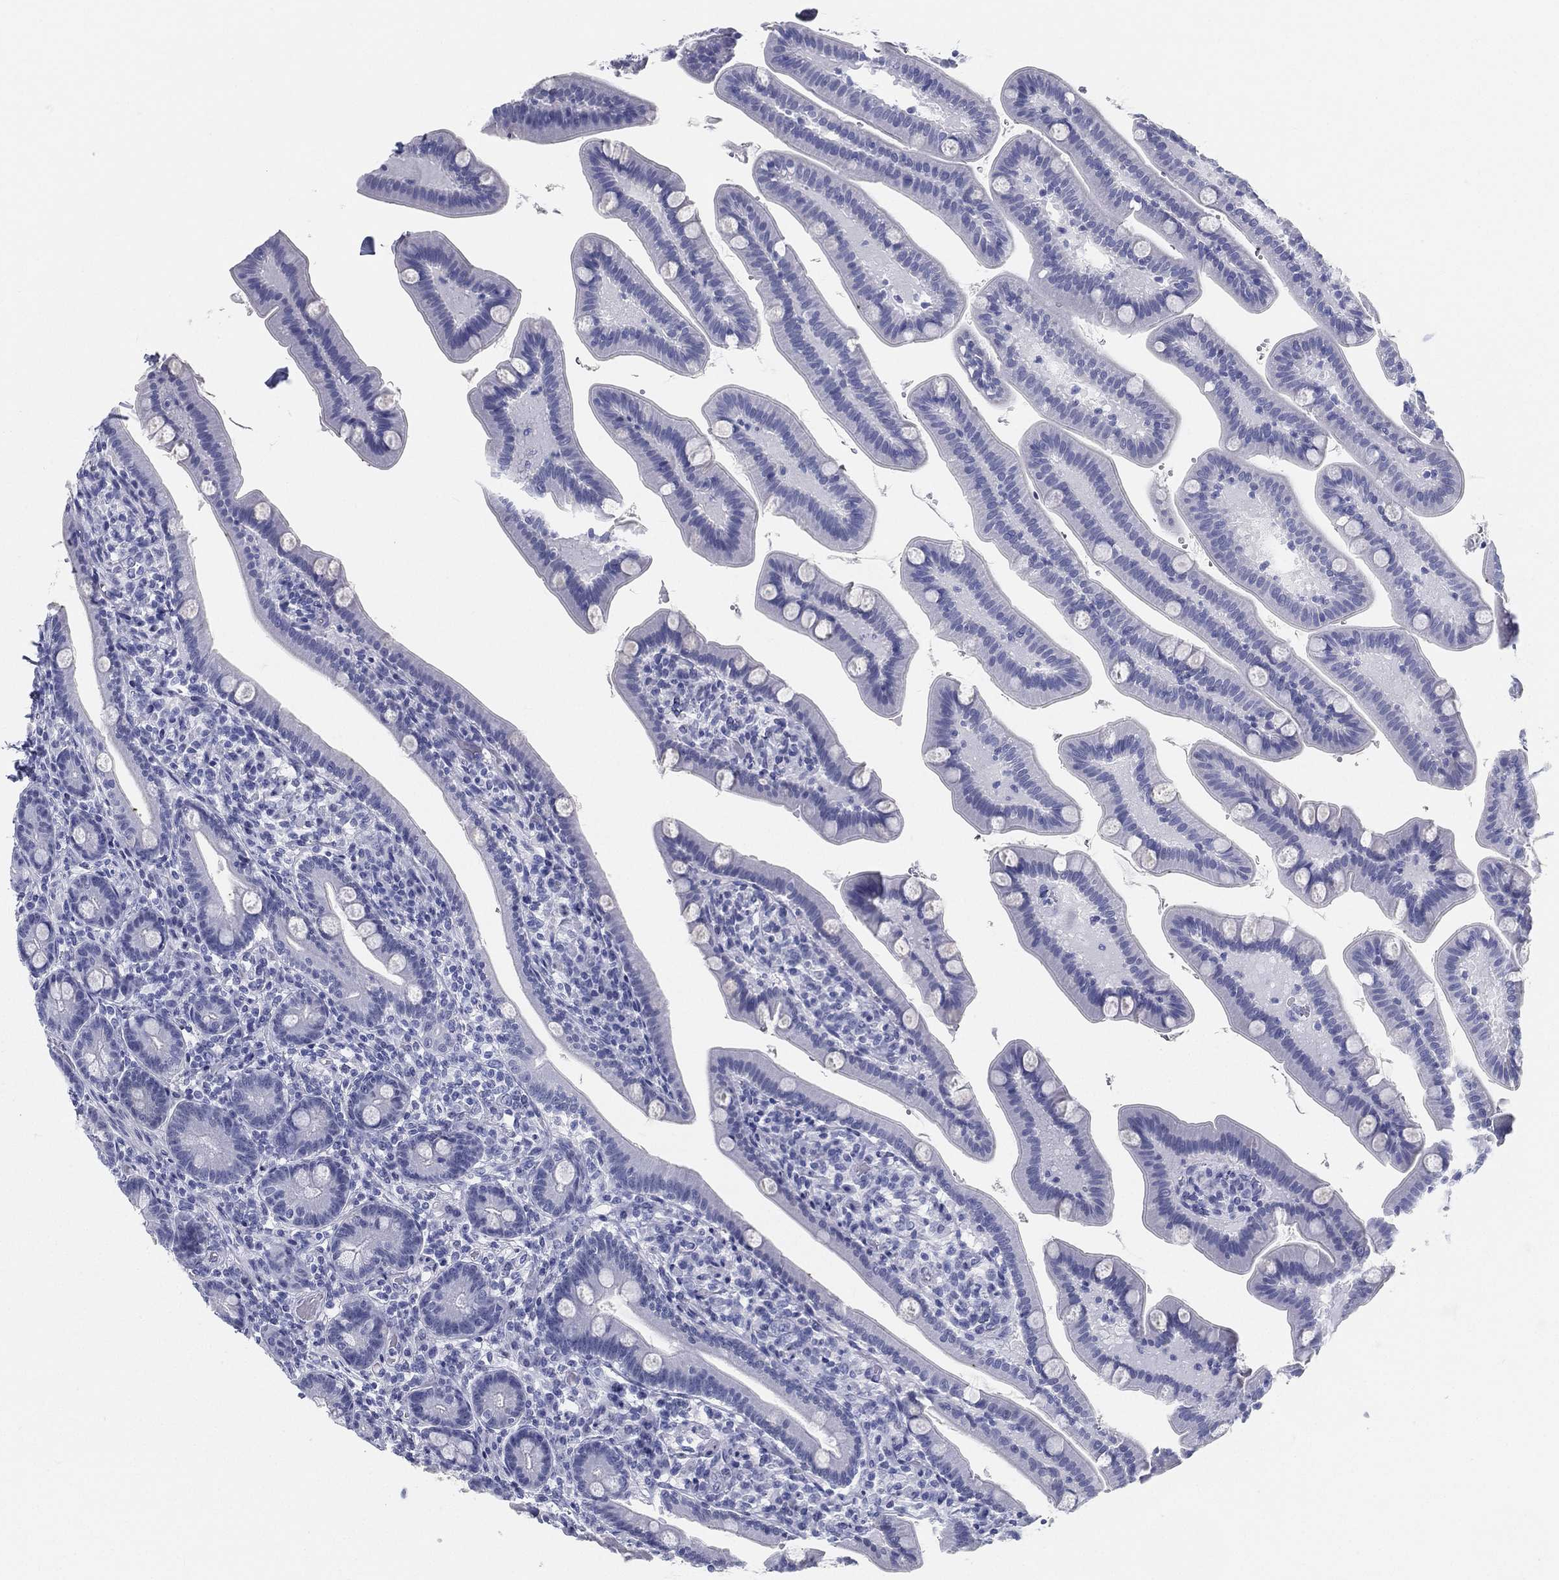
{"staining": {"intensity": "negative", "quantity": "none", "location": "none"}, "tissue": "small intestine", "cell_type": "Glandular cells", "image_type": "normal", "snomed": [{"axis": "morphology", "description": "Normal tissue, NOS"}, {"axis": "topography", "description": "Small intestine"}], "caption": "DAB (3,3'-diaminobenzidine) immunohistochemical staining of benign human small intestine displays no significant positivity in glandular cells. (DAB IHC visualized using brightfield microscopy, high magnification).", "gene": "ATP1B2", "patient": {"sex": "male", "age": 66}}